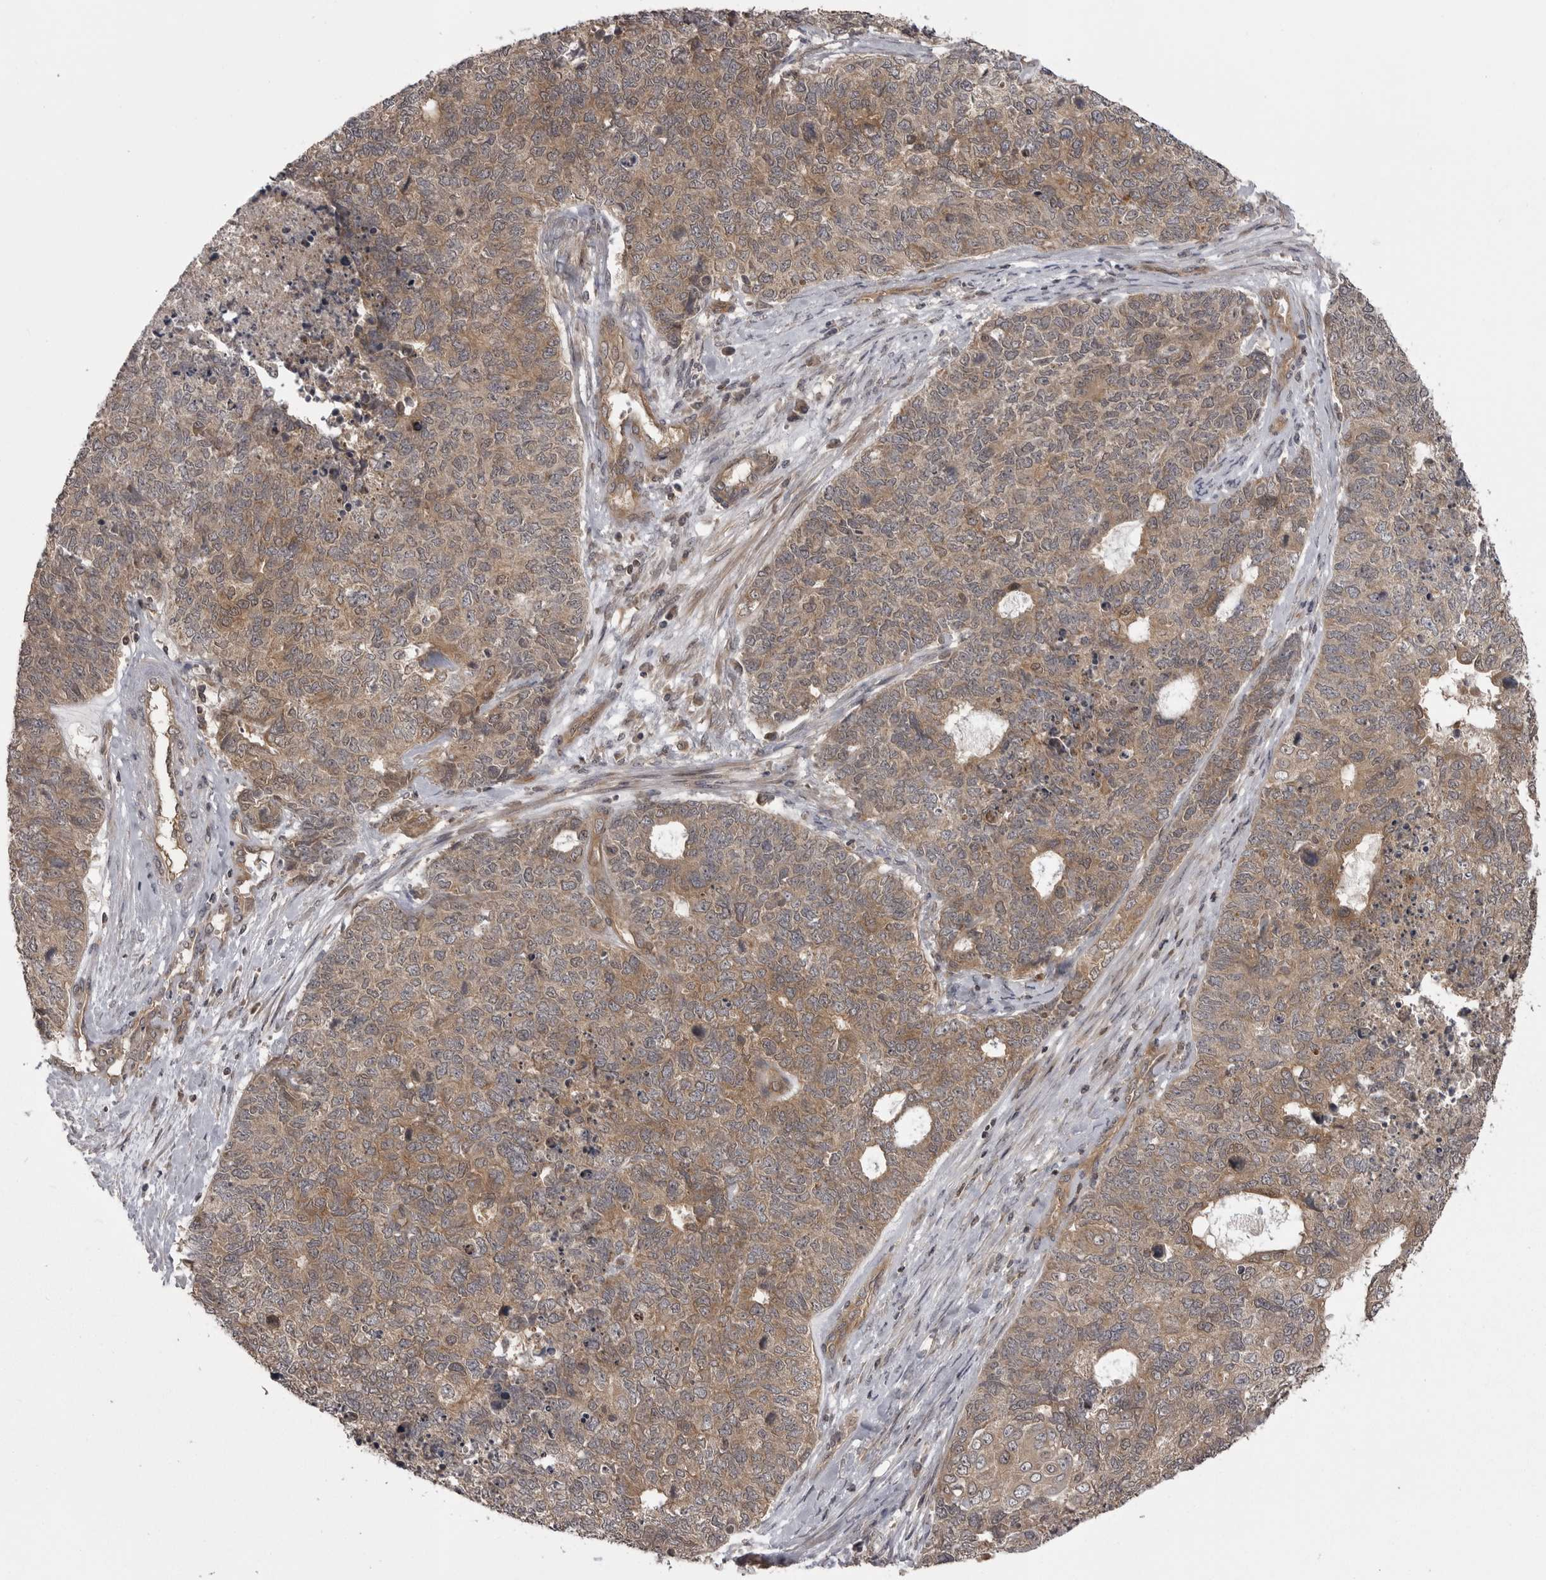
{"staining": {"intensity": "moderate", "quantity": ">75%", "location": "cytoplasmic/membranous"}, "tissue": "cervical cancer", "cell_type": "Tumor cells", "image_type": "cancer", "snomed": [{"axis": "morphology", "description": "Squamous cell carcinoma, NOS"}, {"axis": "topography", "description": "Cervix"}], "caption": "An image showing moderate cytoplasmic/membranous staining in about >75% of tumor cells in cervical cancer (squamous cell carcinoma), as visualized by brown immunohistochemical staining.", "gene": "STK24", "patient": {"sex": "female", "age": 63}}